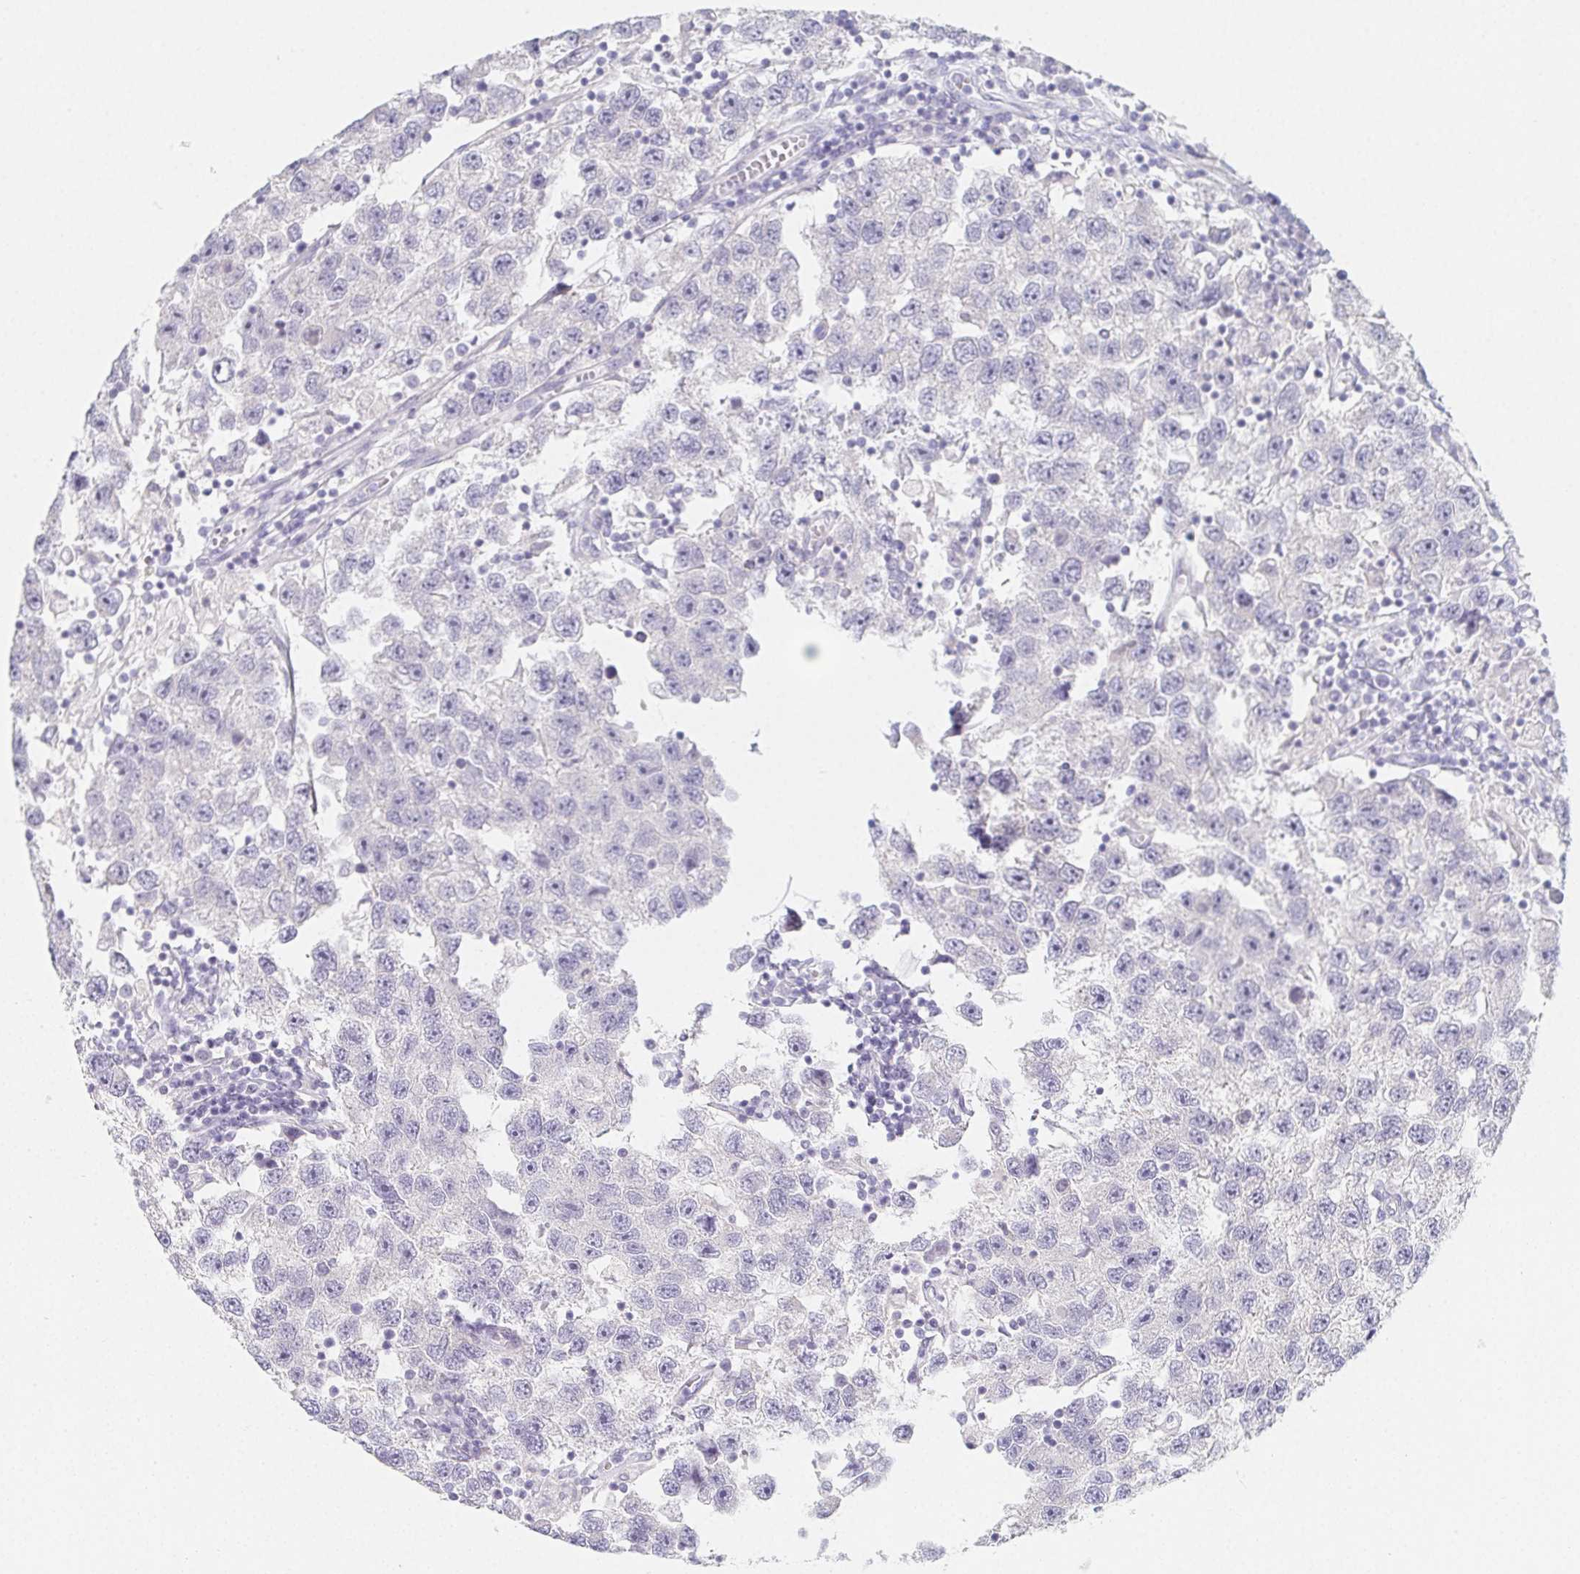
{"staining": {"intensity": "negative", "quantity": "none", "location": "none"}, "tissue": "testis cancer", "cell_type": "Tumor cells", "image_type": "cancer", "snomed": [{"axis": "morphology", "description": "Seminoma, NOS"}, {"axis": "topography", "description": "Testis"}], "caption": "Immunohistochemistry of human testis cancer (seminoma) shows no staining in tumor cells.", "gene": "GLIPR1L1", "patient": {"sex": "male", "age": 26}}